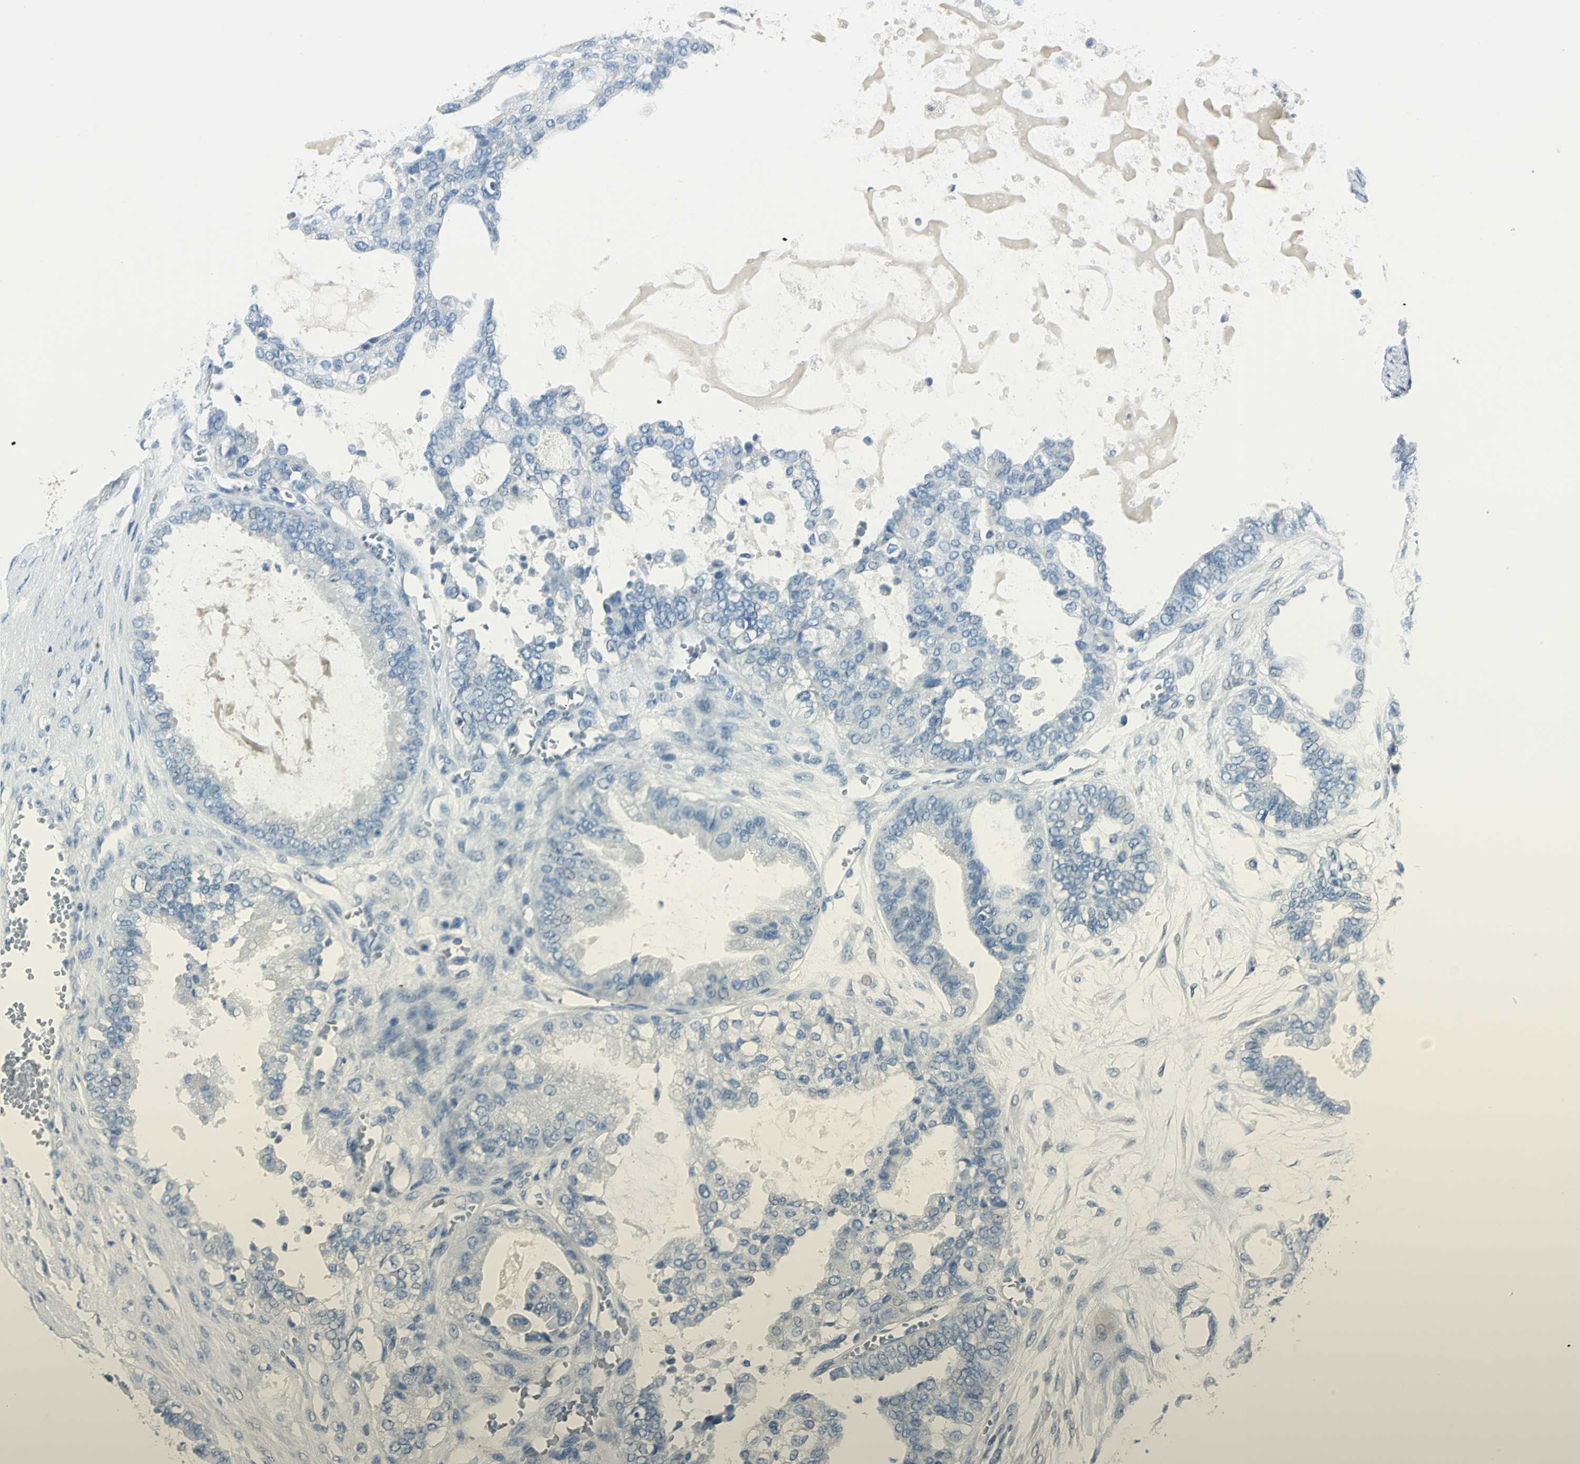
{"staining": {"intensity": "negative", "quantity": "none", "location": "none"}, "tissue": "ovarian cancer", "cell_type": "Tumor cells", "image_type": "cancer", "snomed": [{"axis": "morphology", "description": "Carcinoma, NOS"}, {"axis": "morphology", "description": "Carcinoma, endometroid"}, {"axis": "topography", "description": "Ovary"}], "caption": "Protein analysis of ovarian cancer (carcinoma) shows no significant expression in tumor cells.", "gene": "UCHL1", "patient": {"sex": "female", "age": 50}}